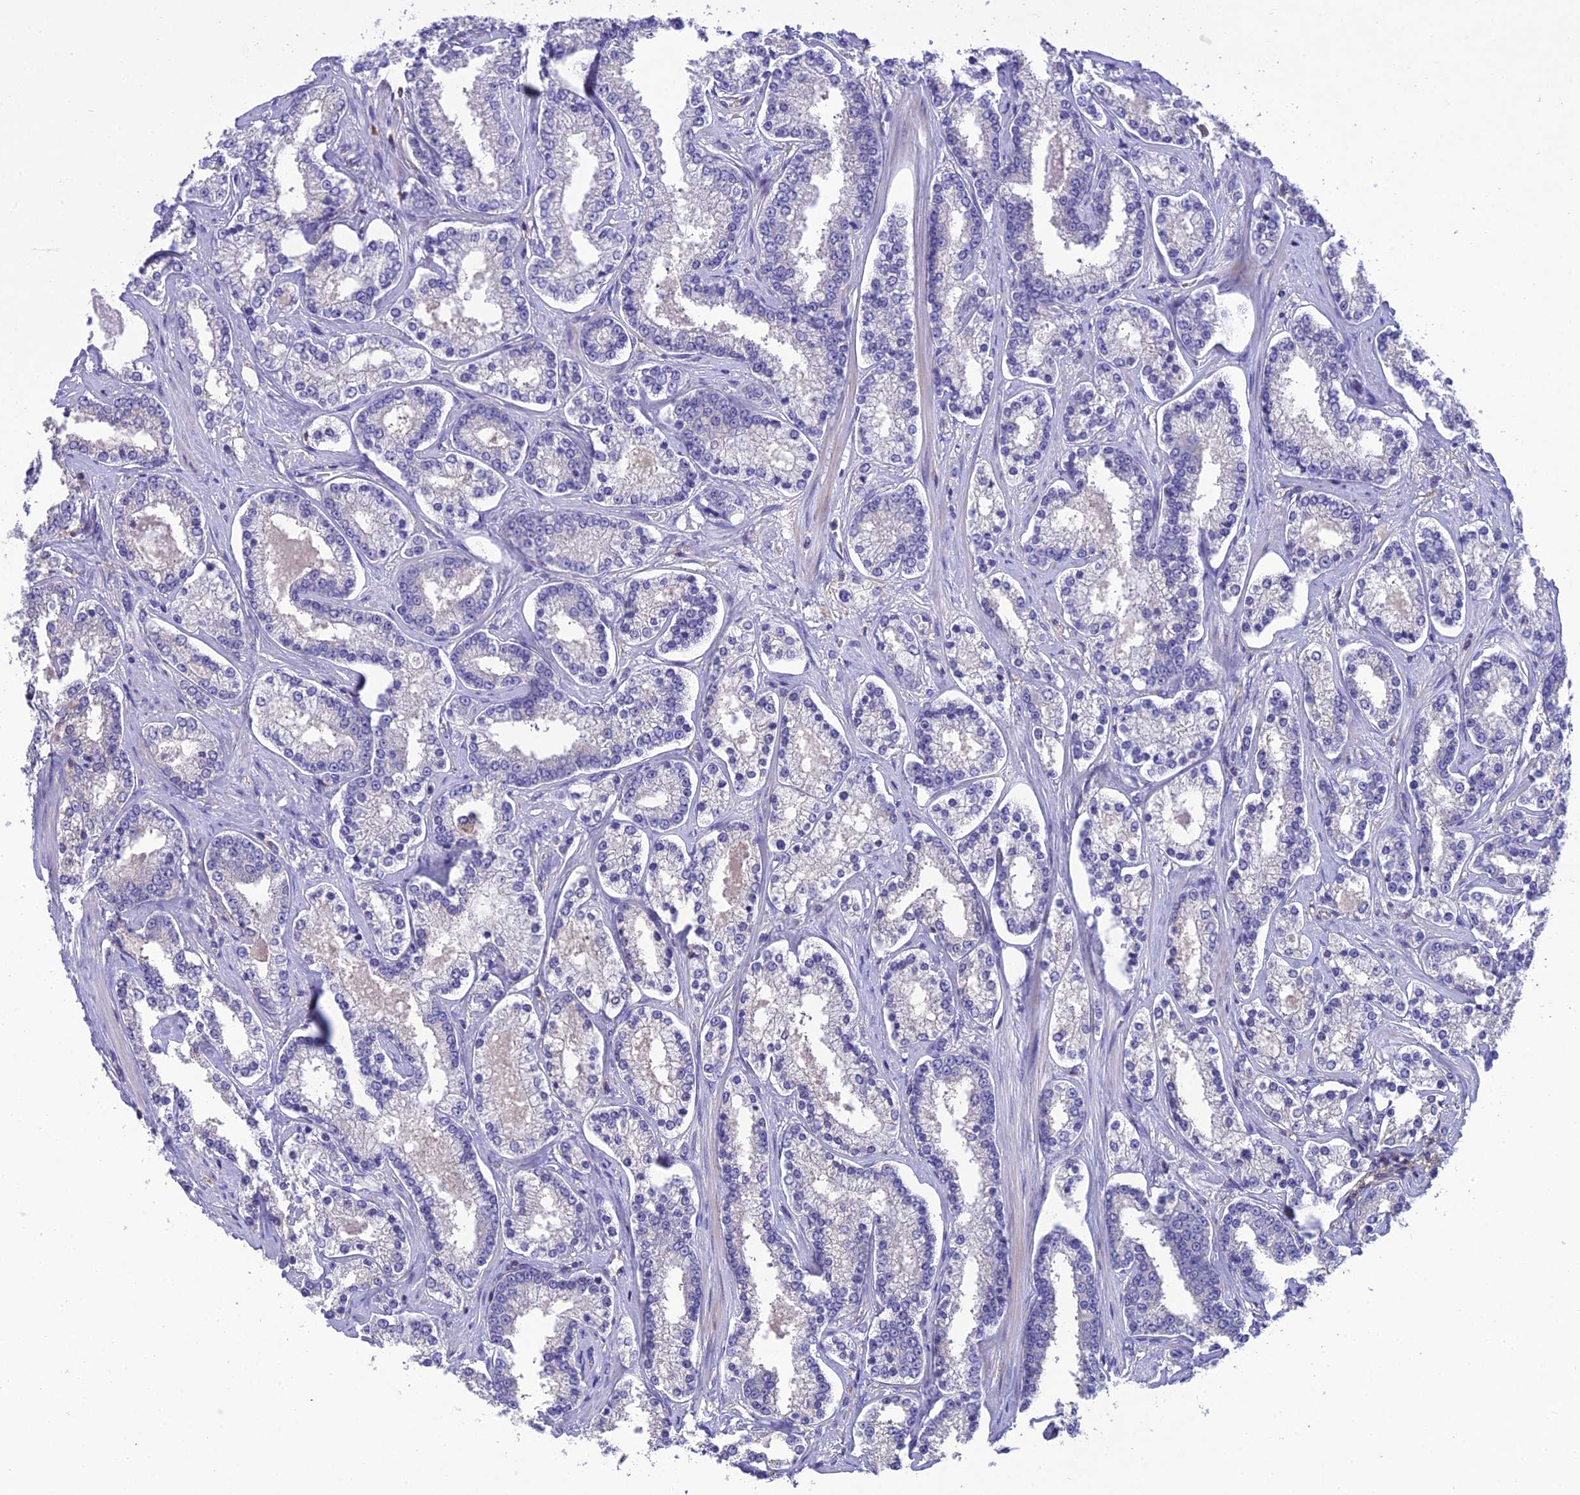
{"staining": {"intensity": "negative", "quantity": "none", "location": "none"}, "tissue": "prostate cancer", "cell_type": "Tumor cells", "image_type": "cancer", "snomed": [{"axis": "morphology", "description": "Normal tissue, NOS"}, {"axis": "morphology", "description": "Adenocarcinoma, High grade"}, {"axis": "topography", "description": "Prostate"}], "caption": "Tumor cells show no significant protein expression in prostate high-grade adenocarcinoma.", "gene": "SNX24", "patient": {"sex": "male", "age": 83}}